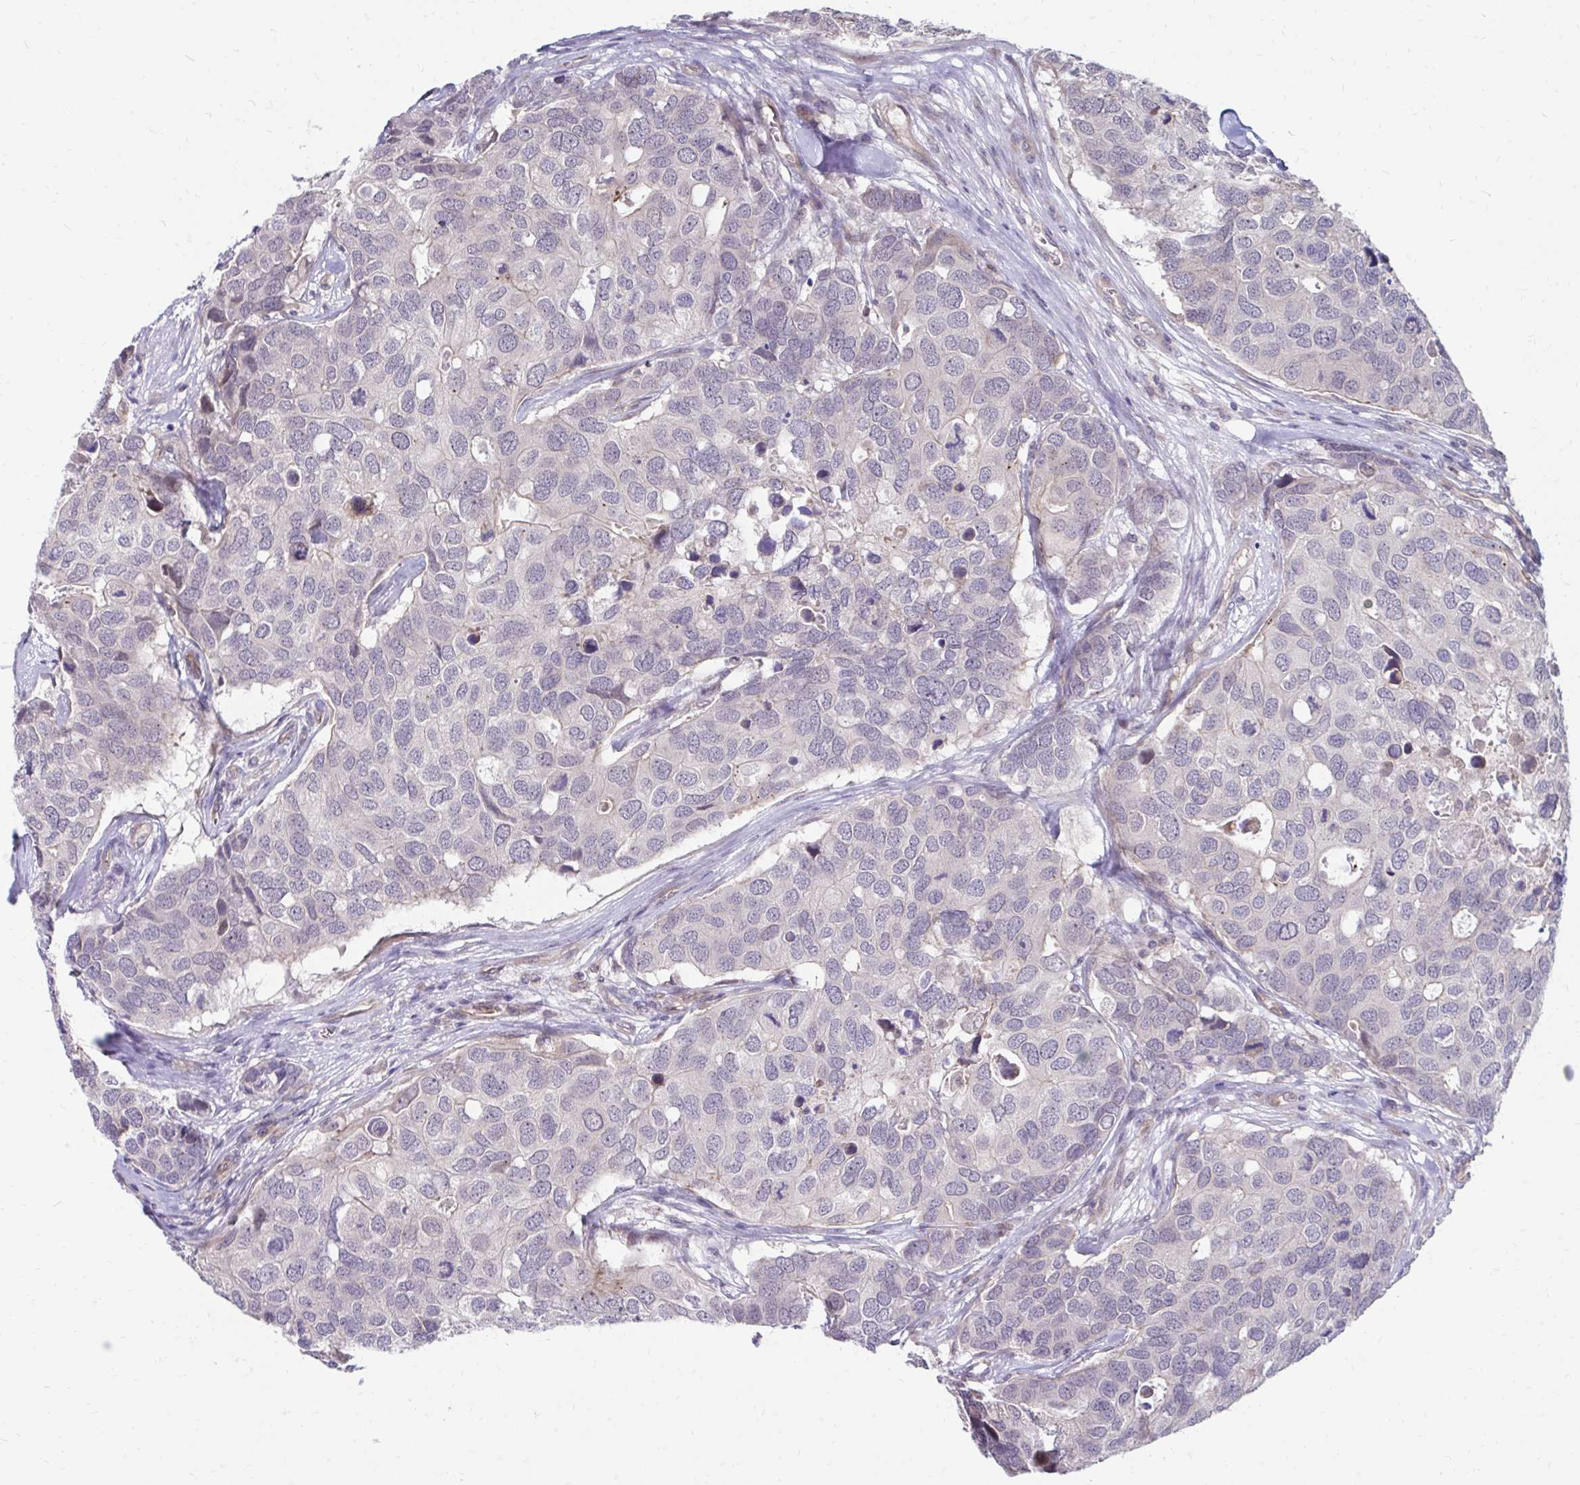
{"staining": {"intensity": "negative", "quantity": "none", "location": "none"}, "tissue": "breast cancer", "cell_type": "Tumor cells", "image_type": "cancer", "snomed": [{"axis": "morphology", "description": "Duct carcinoma"}, {"axis": "topography", "description": "Breast"}], "caption": "High power microscopy micrograph of an IHC image of breast cancer, revealing no significant staining in tumor cells.", "gene": "ITPR2", "patient": {"sex": "female", "age": 83}}